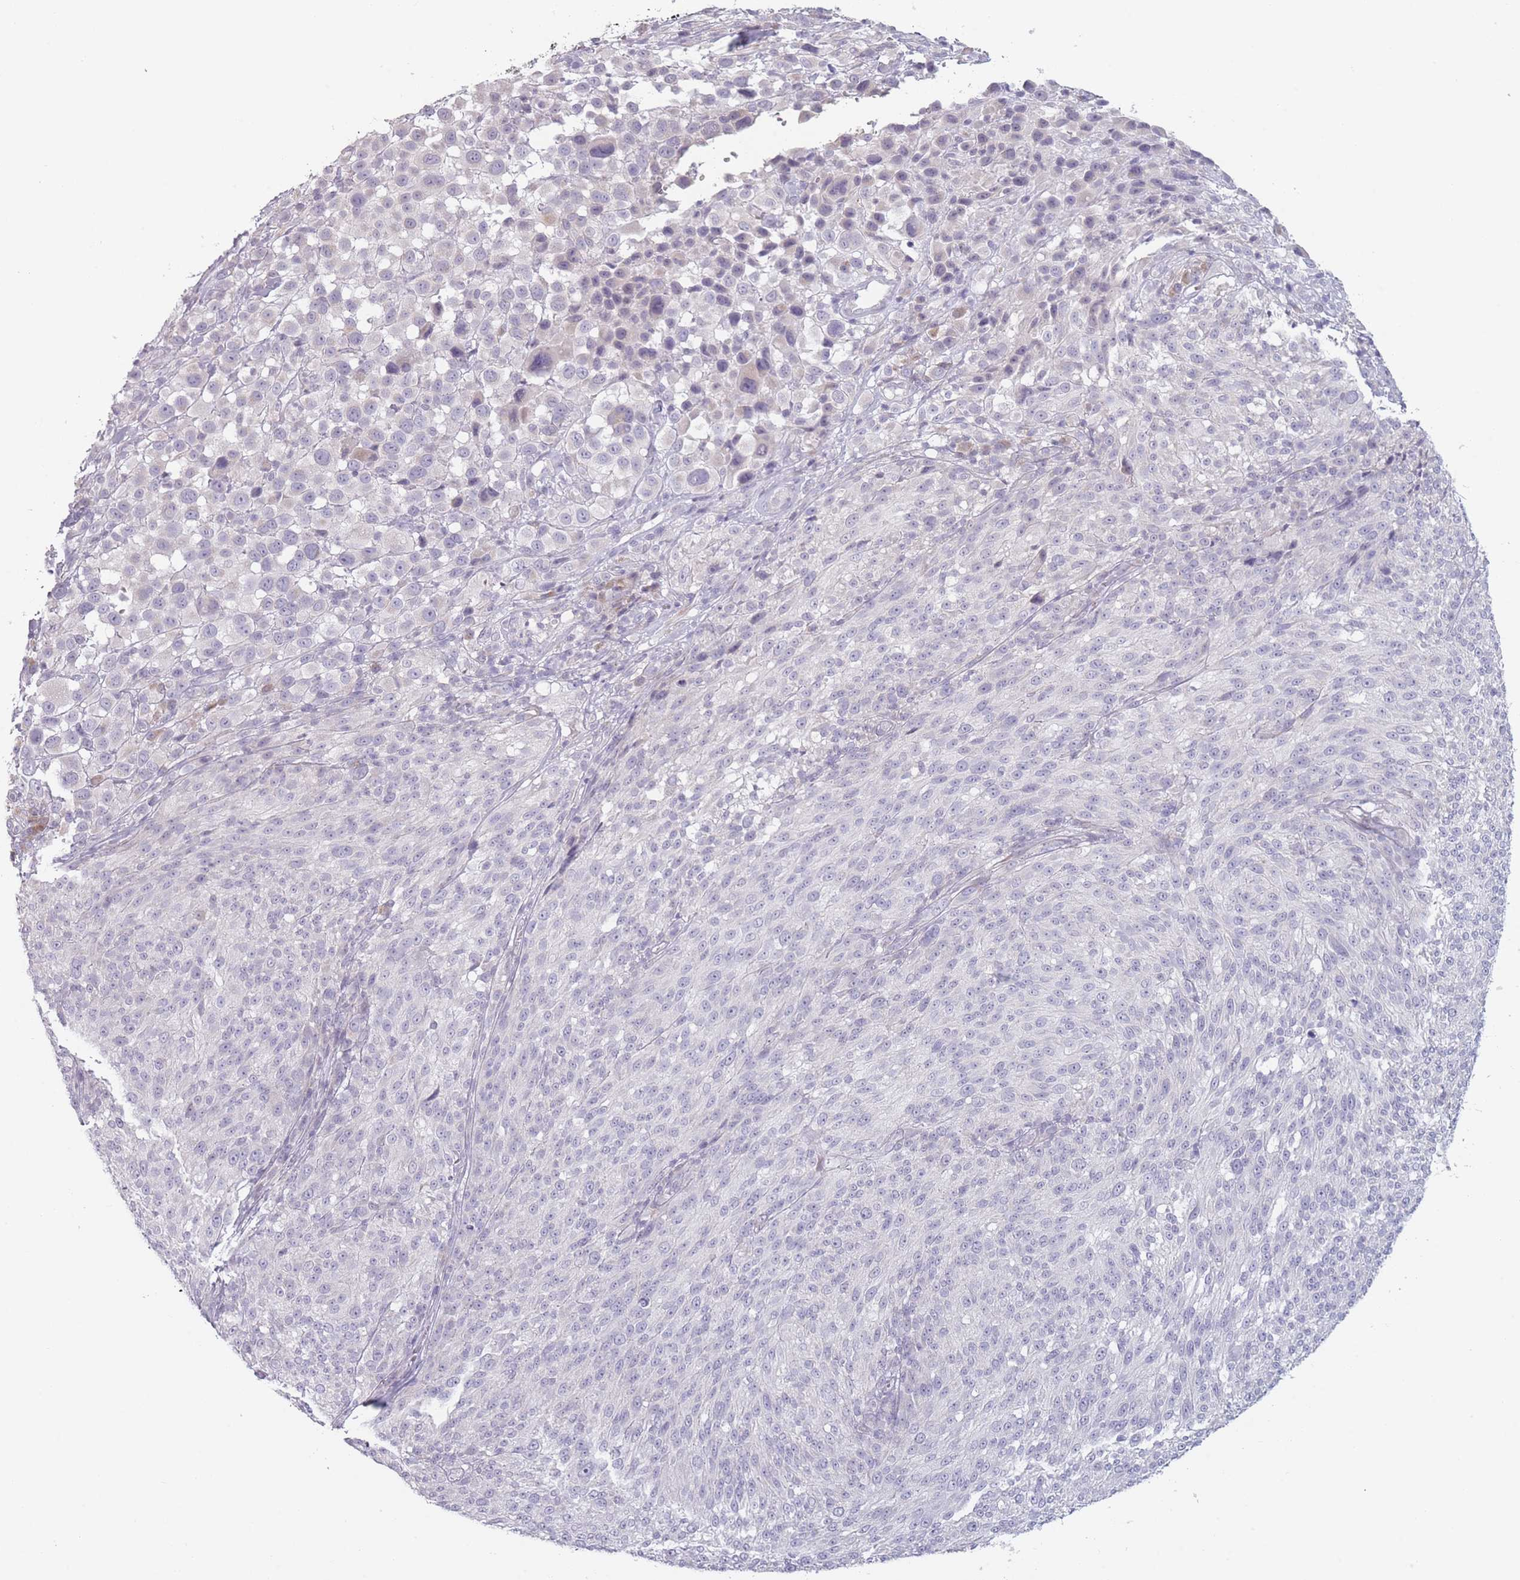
{"staining": {"intensity": "negative", "quantity": "none", "location": "none"}, "tissue": "melanoma", "cell_type": "Tumor cells", "image_type": "cancer", "snomed": [{"axis": "morphology", "description": "Malignant melanoma, NOS"}, {"axis": "topography", "description": "Skin of trunk"}], "caption": "This is a micrograph of immunohistochemistry (IHC) staining of melanoma, which shows no positivity in tumor cells.", "gene": "RASL10B", "patient": {"sex": "male", "age": 71}}